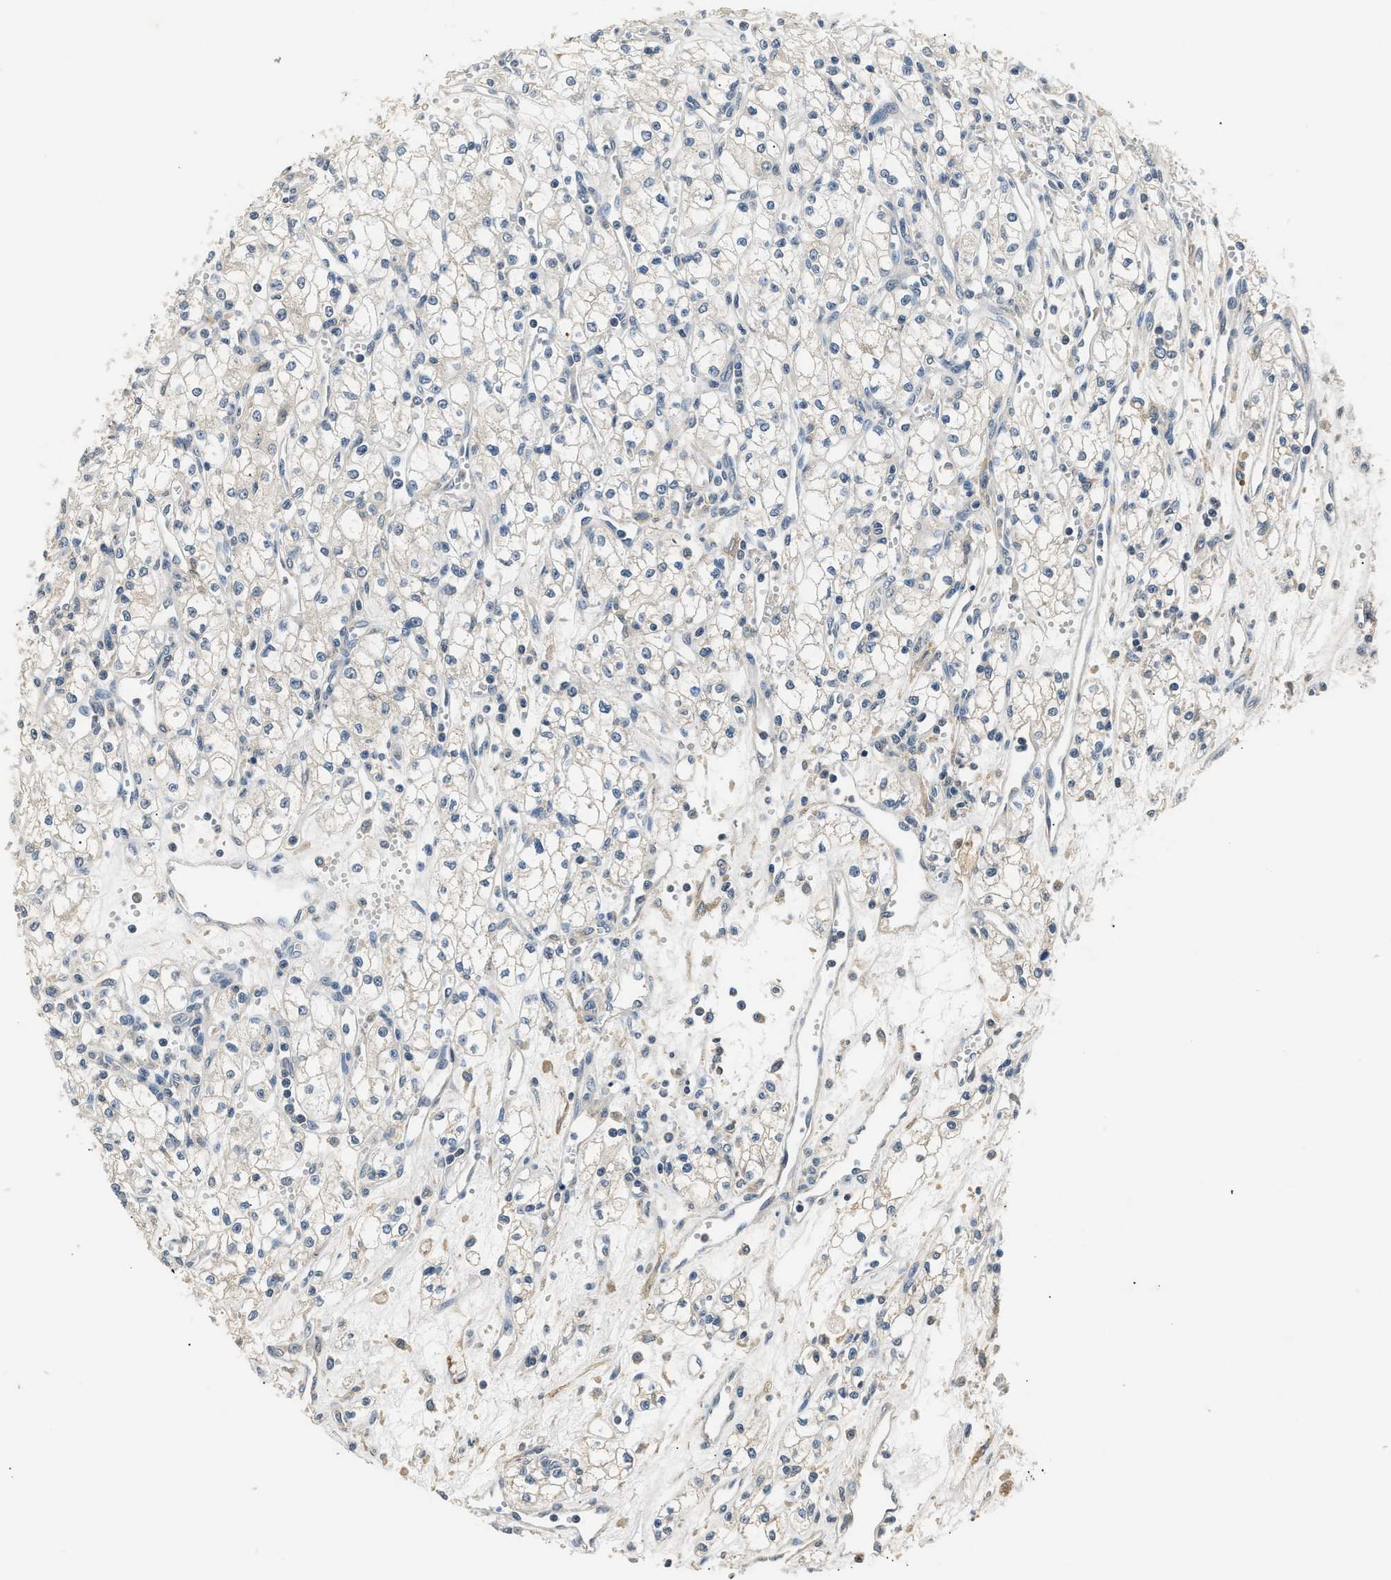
{"staining": {"intensity": "negative", "quantity": "none", "location": "none"}, "tissue": "renal cancer", "cell_type": "Tumor cells", "image_type": "cancer", "snomed": [{"axis": "morphology", "description": "Adenocarcinoma, NOS"}, {"axis": "topography", "description": "Kidney"}], "caption": "This is a micrograph of immunohistochemistry staining of renal cancer (adenocarcinoma), which shows no expression in tumor cells.", "gene": "INHA", "patient": {"sex": "male", "age": 59}}